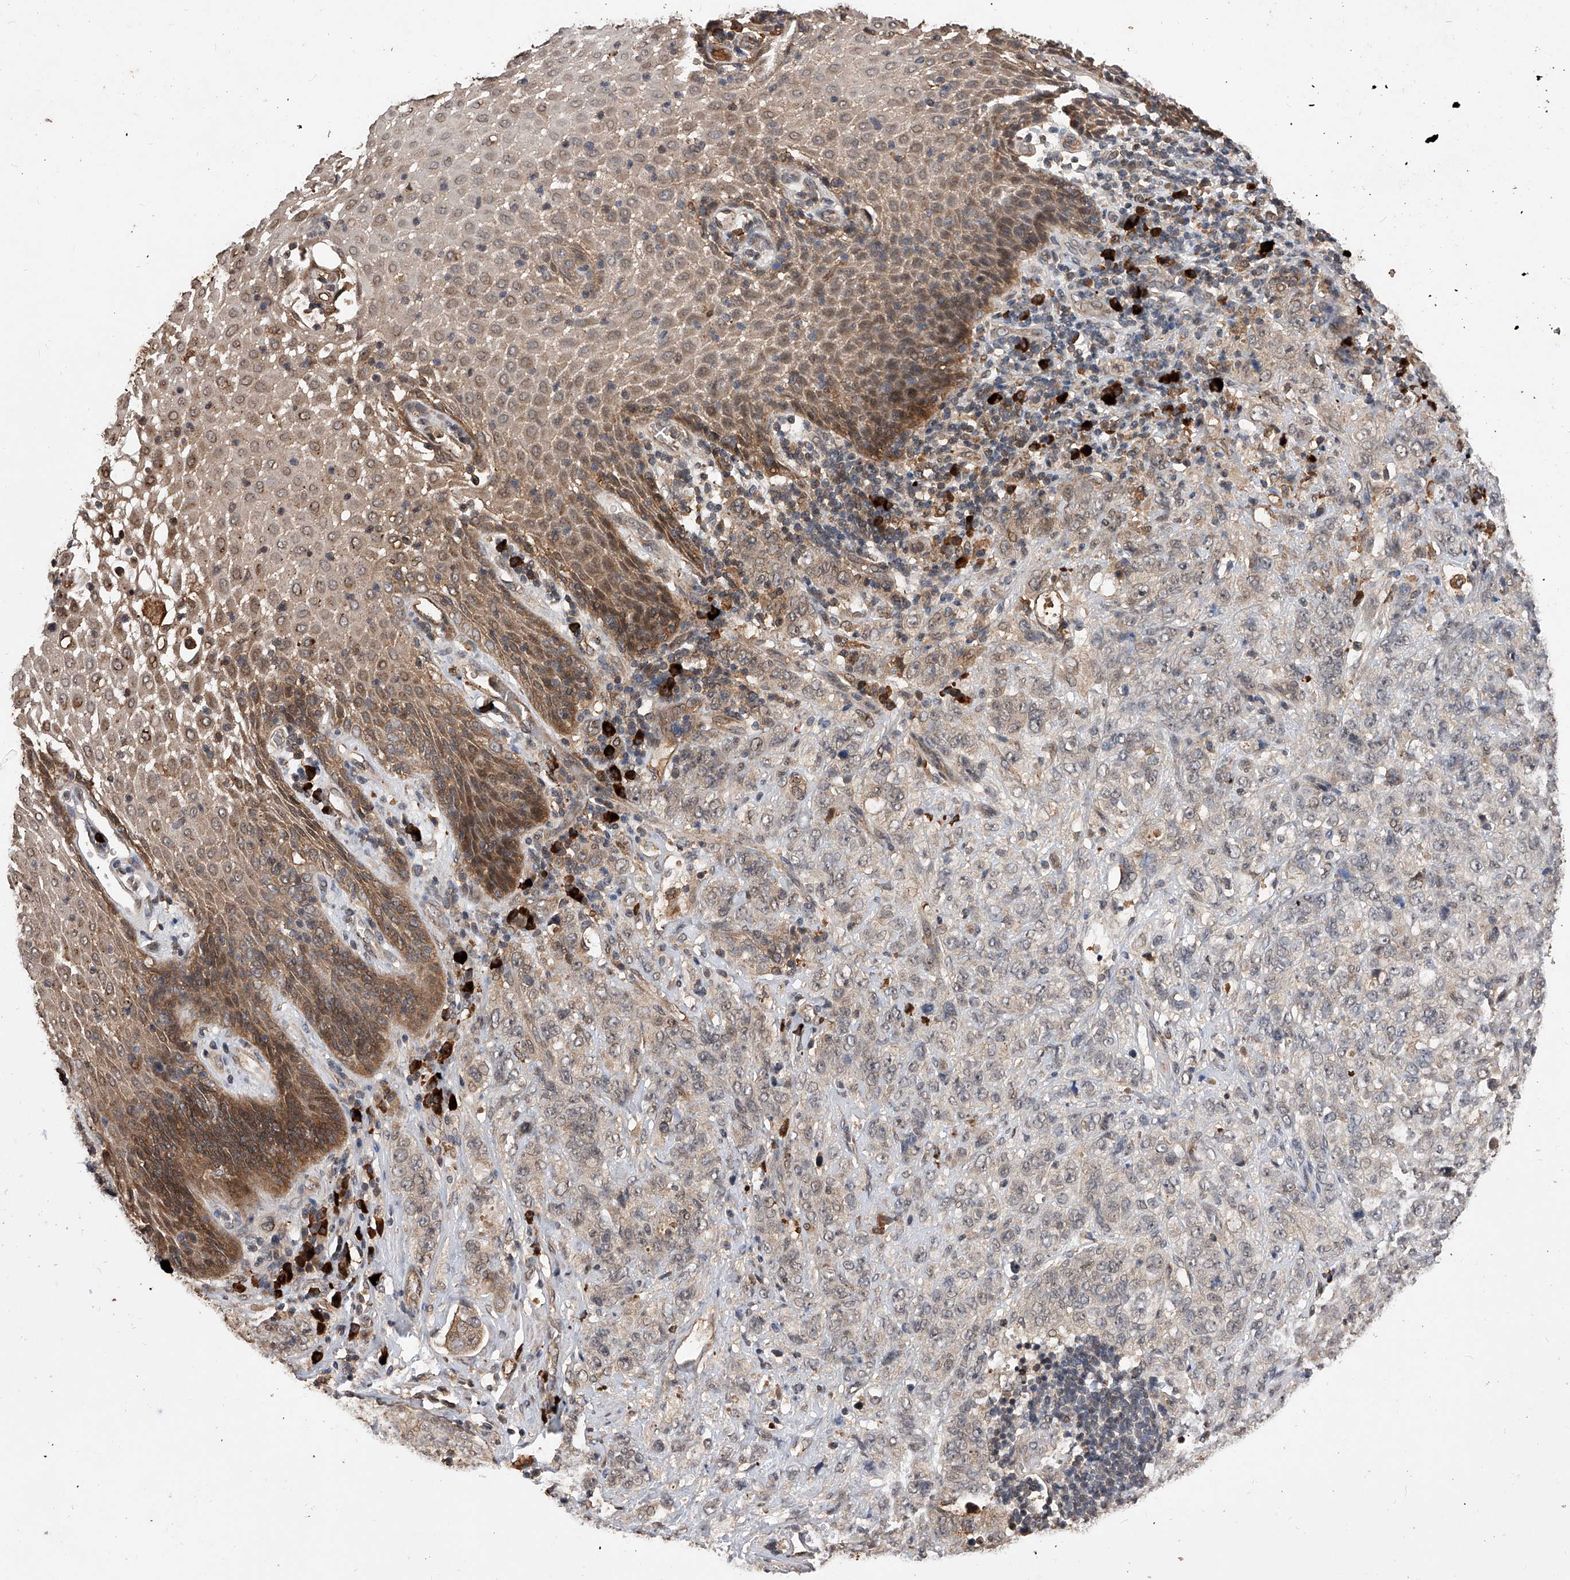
{"staining": {"intensity": "weak", "quantity": "<25%", "location": "cytoplasmic/membranous"}, "tissue": "stomach cancer", "cell_type": "Tumor cells", "image_type": "cancer", "snomed": [{"axis": "morphology", "description": "Adenocarcinoma, NOS"}, {"axis": "topography", "description": "Stomach"}], "caption": "Immunohistochemistry (IHC) of adenocarcinoma (stomach) shows no staining in tumor cells. Brightfield microscopy of immunohistochemistry stained with DAB (3,3'-diaminobenzidine) (brown) and hematoxylin (blue), captured at high magnification.", "gene": "CFAP410", "patient": {"sex": "male", "age": 48}}